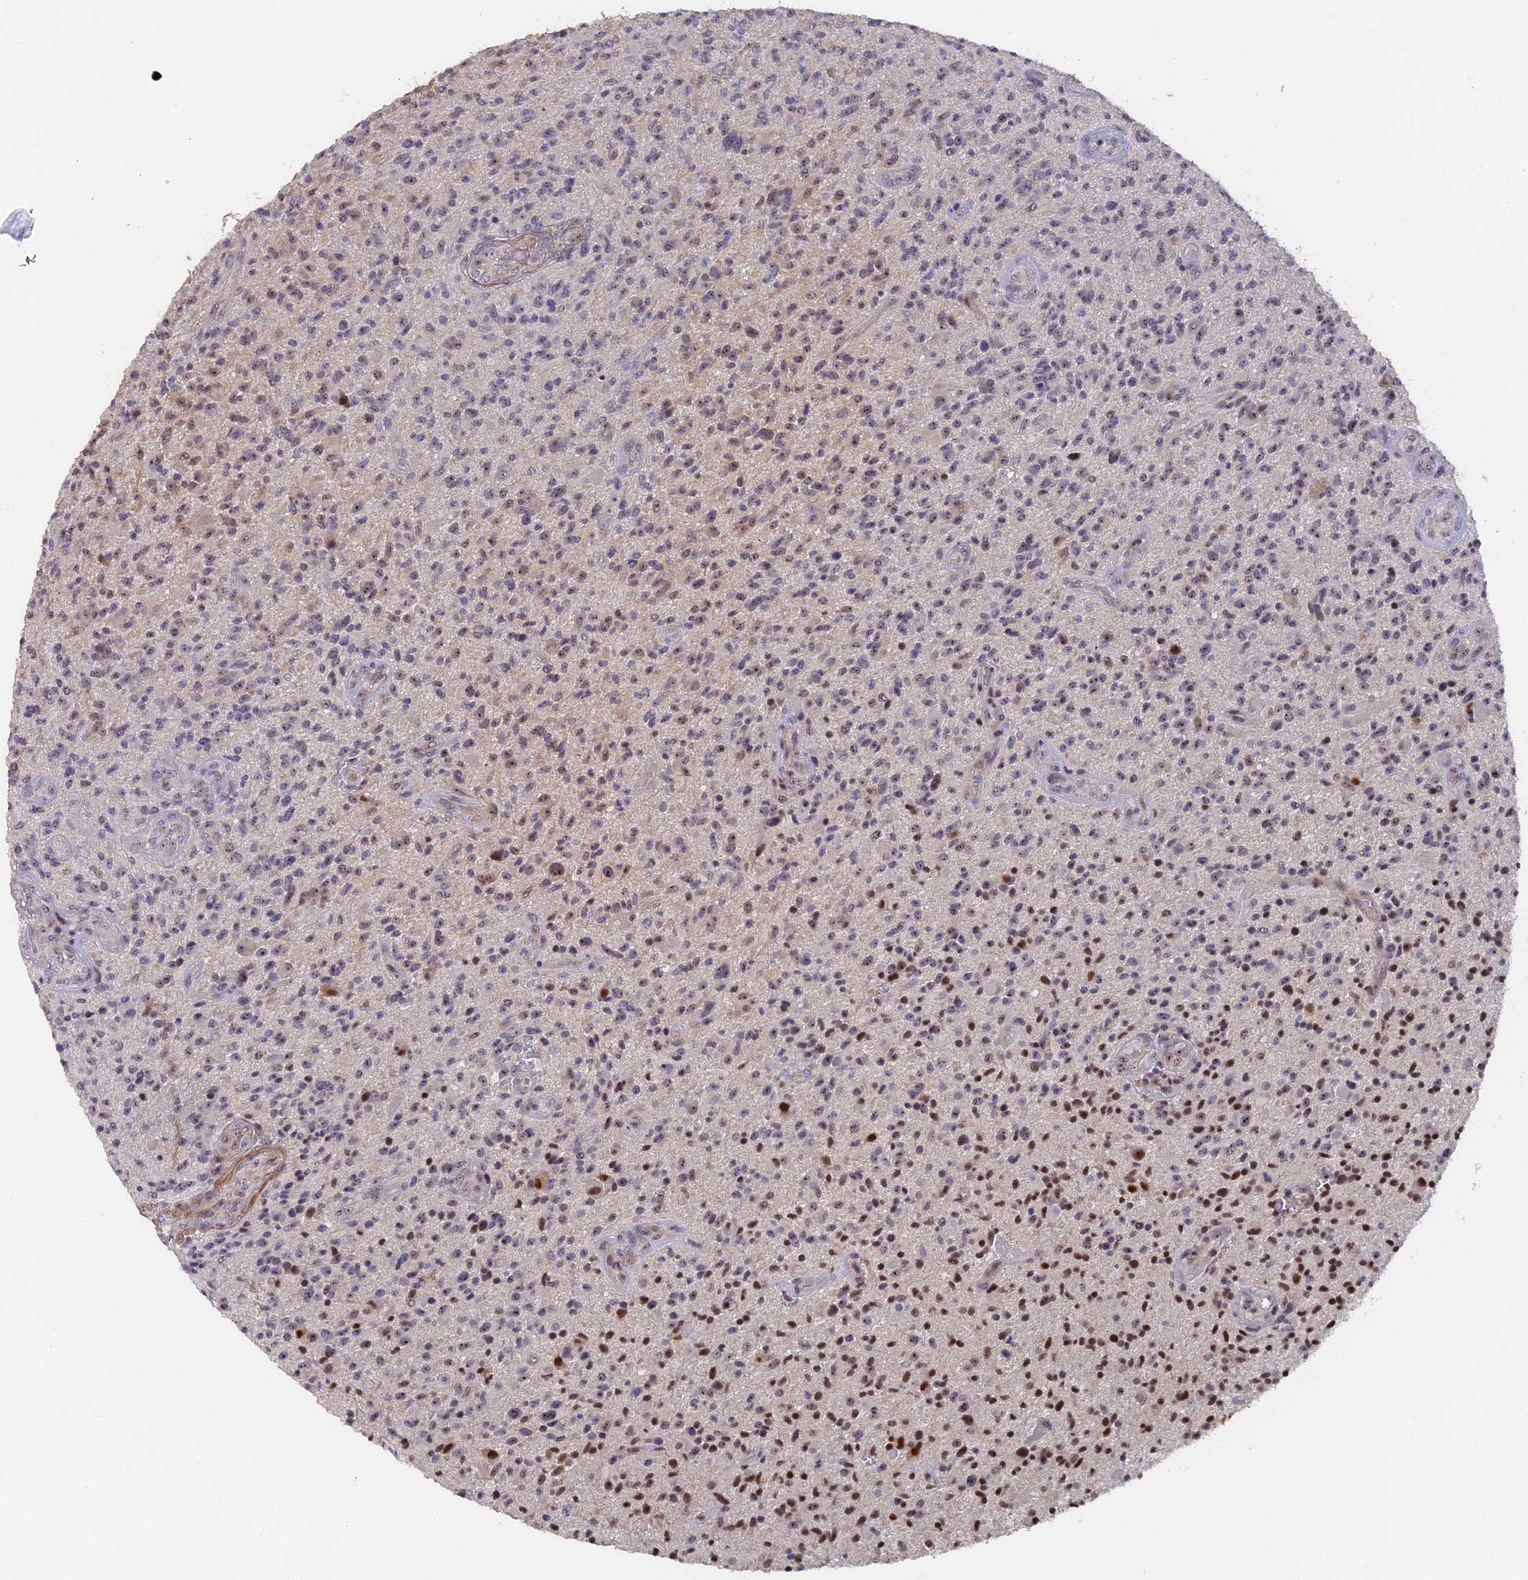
{"staining": {"intensity": "moderate", "quantity": "25%-75%", "location": "nuclear"}, "tissue": "glioma", "cell_type": "Tumor cells", "image_type": "cancer", "snomed": [{"axis": "morphology", "description": "Glioma, malignant, High grade"}, {"axis": "topography", "description": "Brain"}], "caption": "Immunohistochemical staining of human malignant high-grade glioma displays medium levels of moderate nuclear protein positivity in about 25%-75% of tumor cells. (IHC, brightfield microscopy, high magnification).", "gene": "FAM98C", "patient": {"sex": "male", "age": 47}}